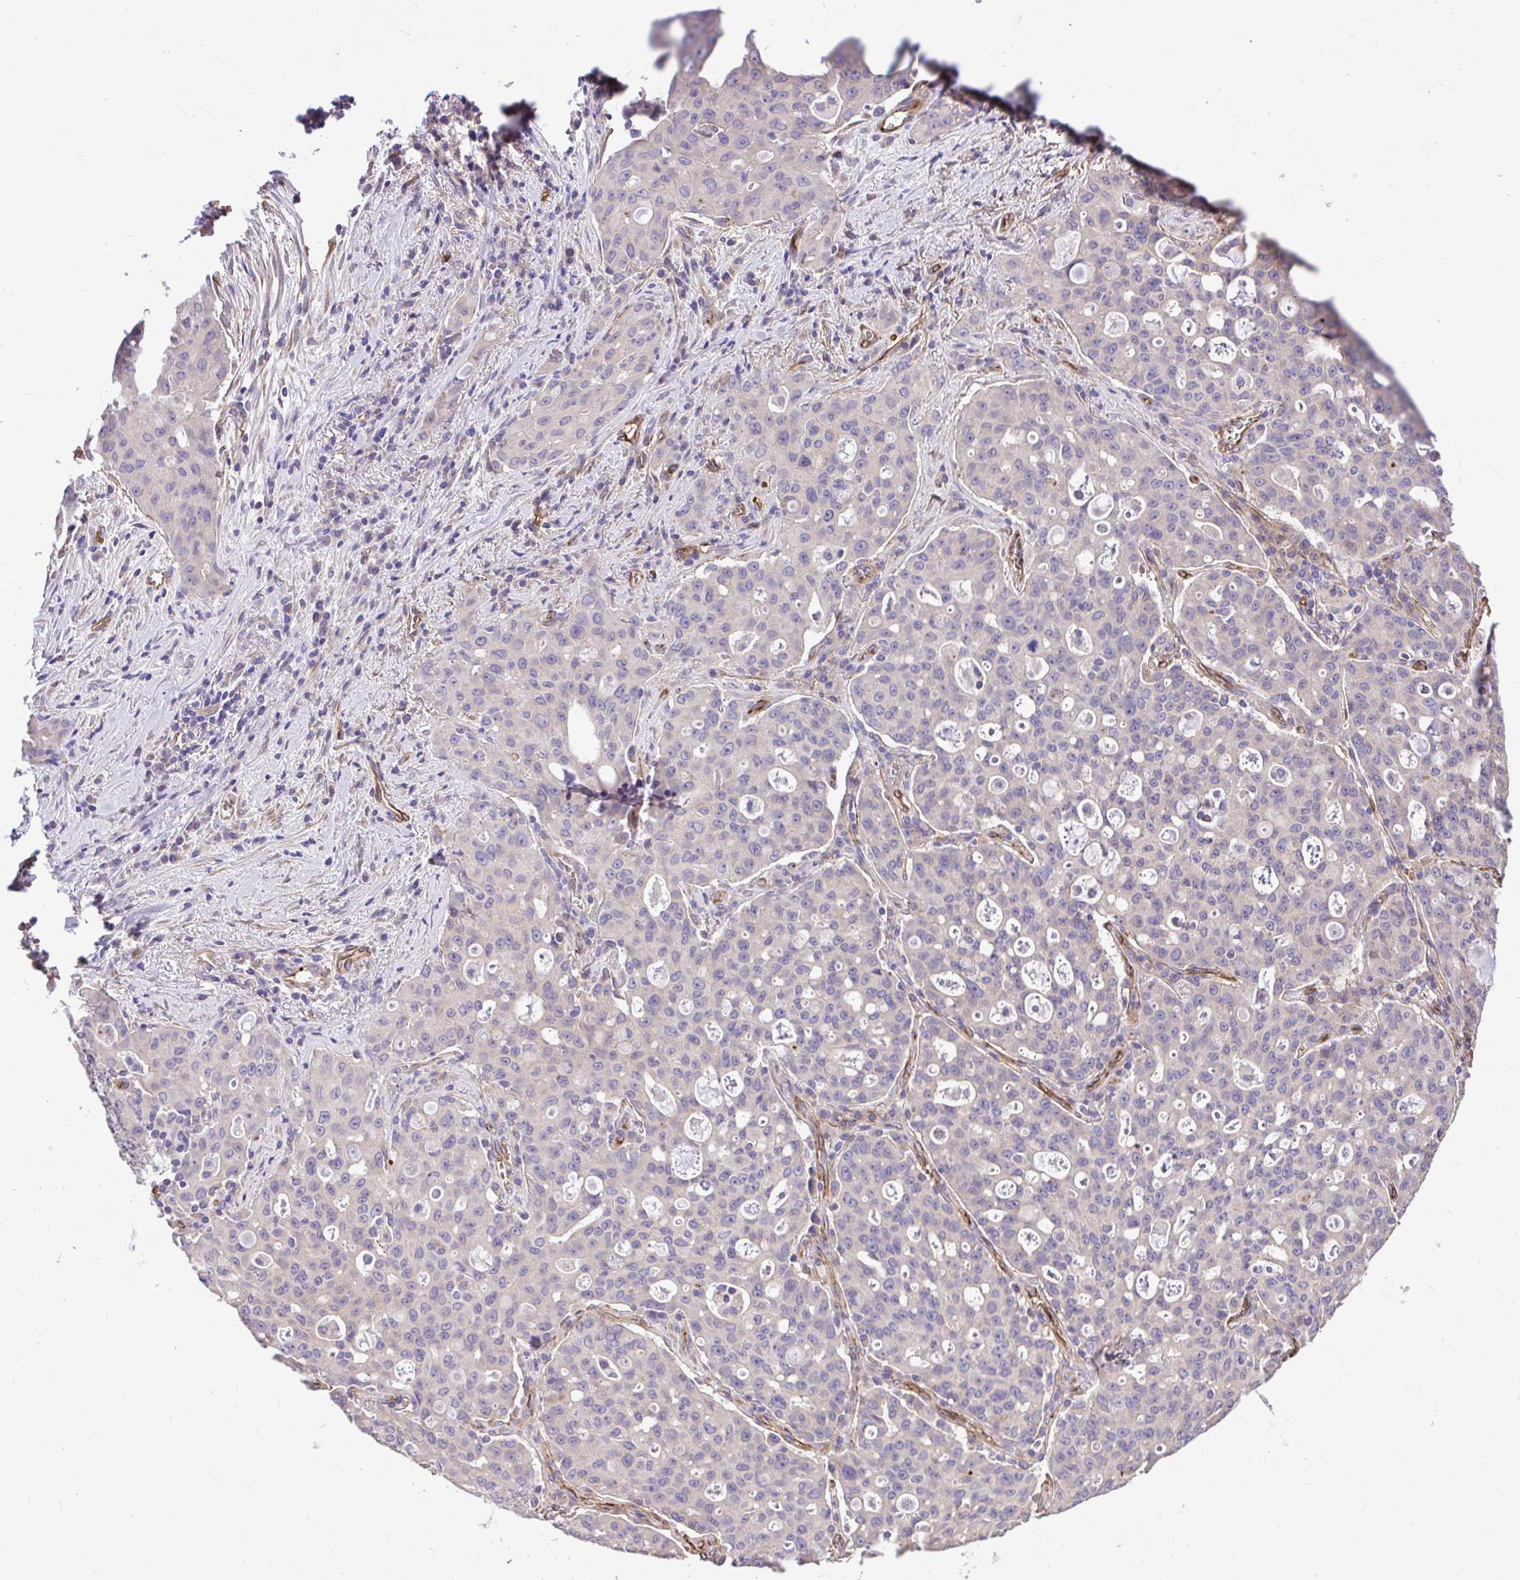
{"staining": {"intensity": "negative", "quantity": "none", "location": "none"}, "tissue": "lung cancer", "cell_type": "Tumor cells", "image_type": "cancer", "snomed": [{"axis": "morphology", "description": "Adenocarcinoma, NOS"}, {"axis": "topography", "description": "Lung"}], "caption": "A histopathology image of lung cancer stained for a protein demonstrates no brown staining in tumor cells.", "gene": "PTPRK", "patient": {"sex": "female", "age": 44}}